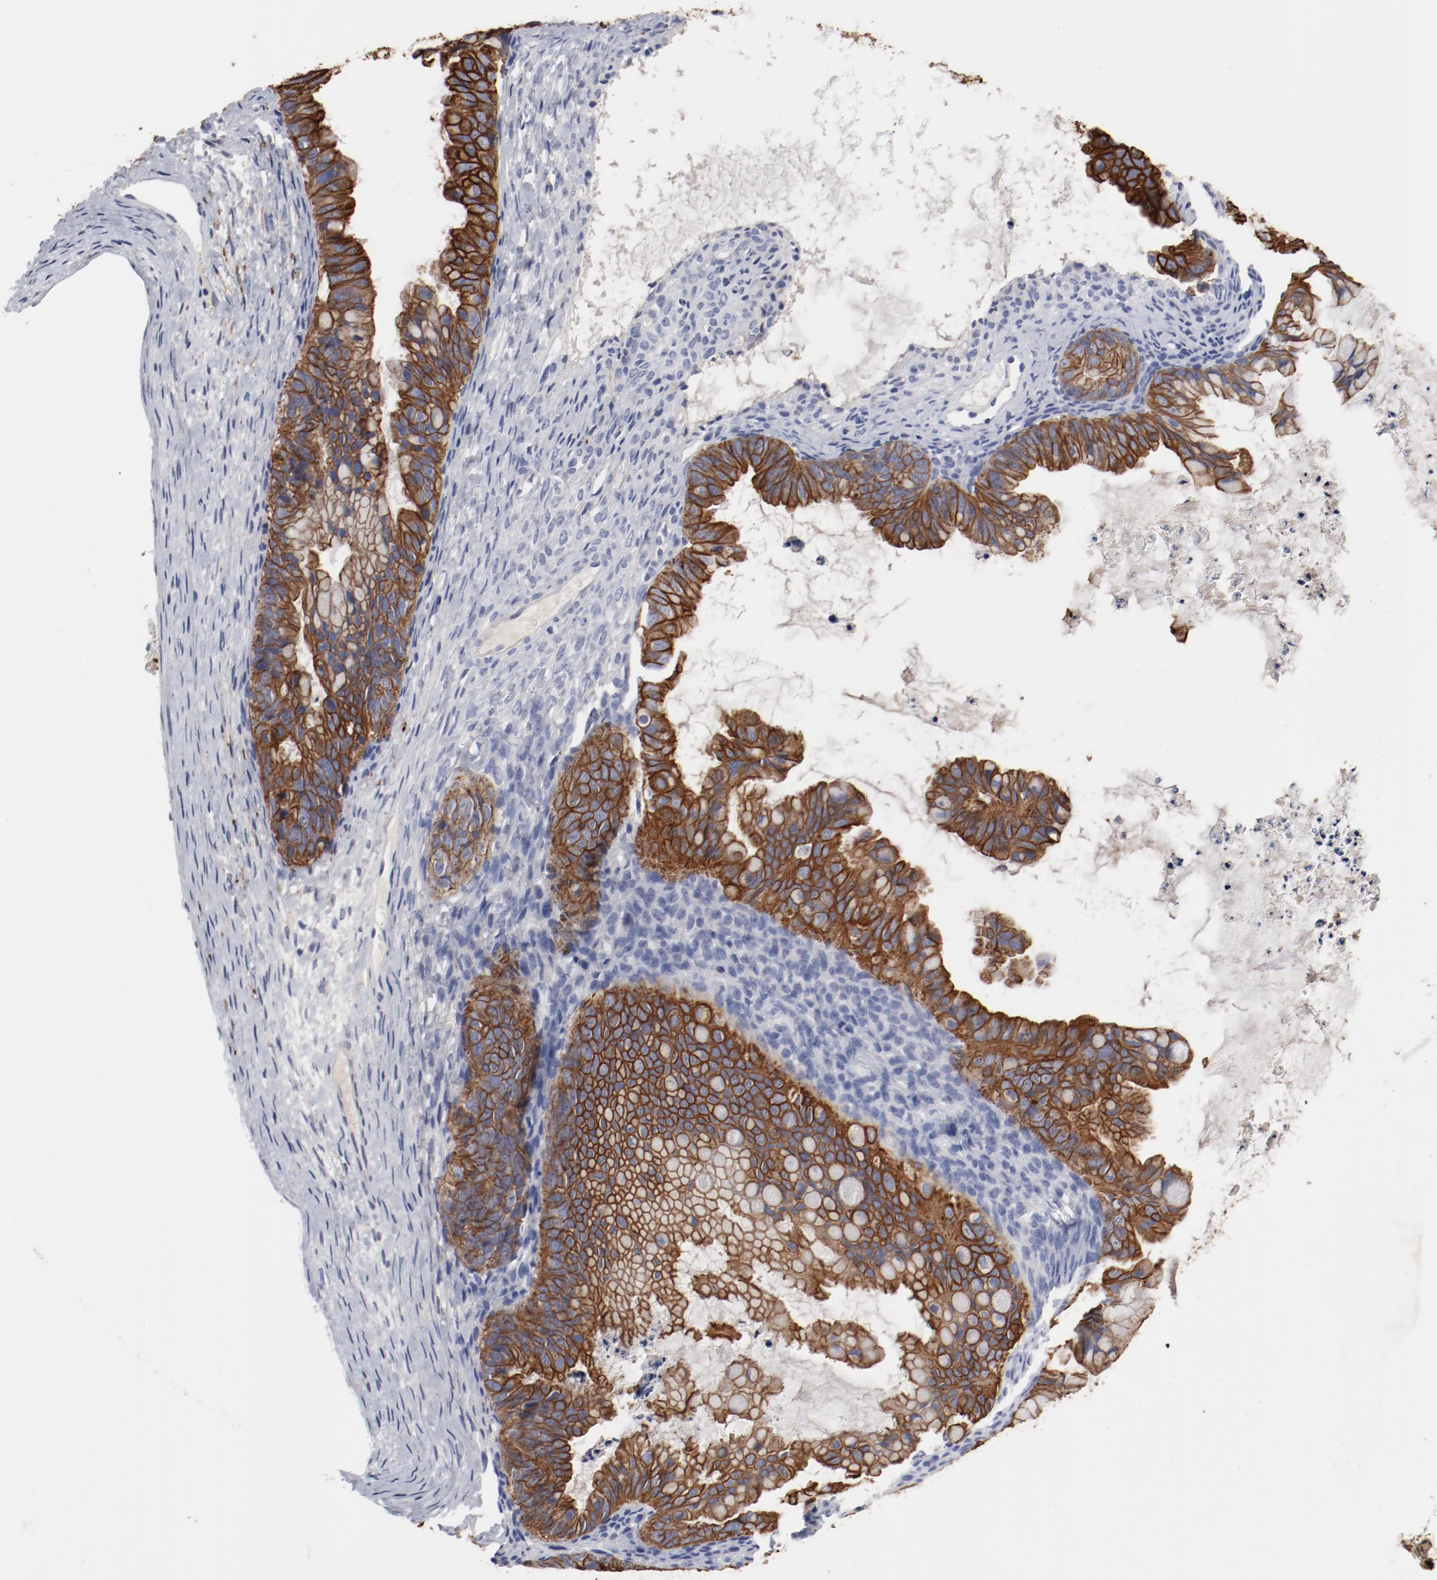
{"staining": {"intensity": "strong", "quantity": ">75%", "location": "cytoplasmic/membranous"}, "tissue": "ovarian cancer", "cell_type": "Tumor cells", "image_type": "cancer", "snomed": [{"axis": "morphology", "description": "Cystadenocarcinoma, mucinous, NOS"}, {"axis": "topography", "description": "Ovary"}], "caption": "A photomicrograph showing strong cytoplasmic/membranous positivity in about >75% of tumor cells in ovarian cancer, as visualized by brown immunohistochemical staining.", "gene": "TSPAN6", "patient": {"sex": "female", "age": 36}}